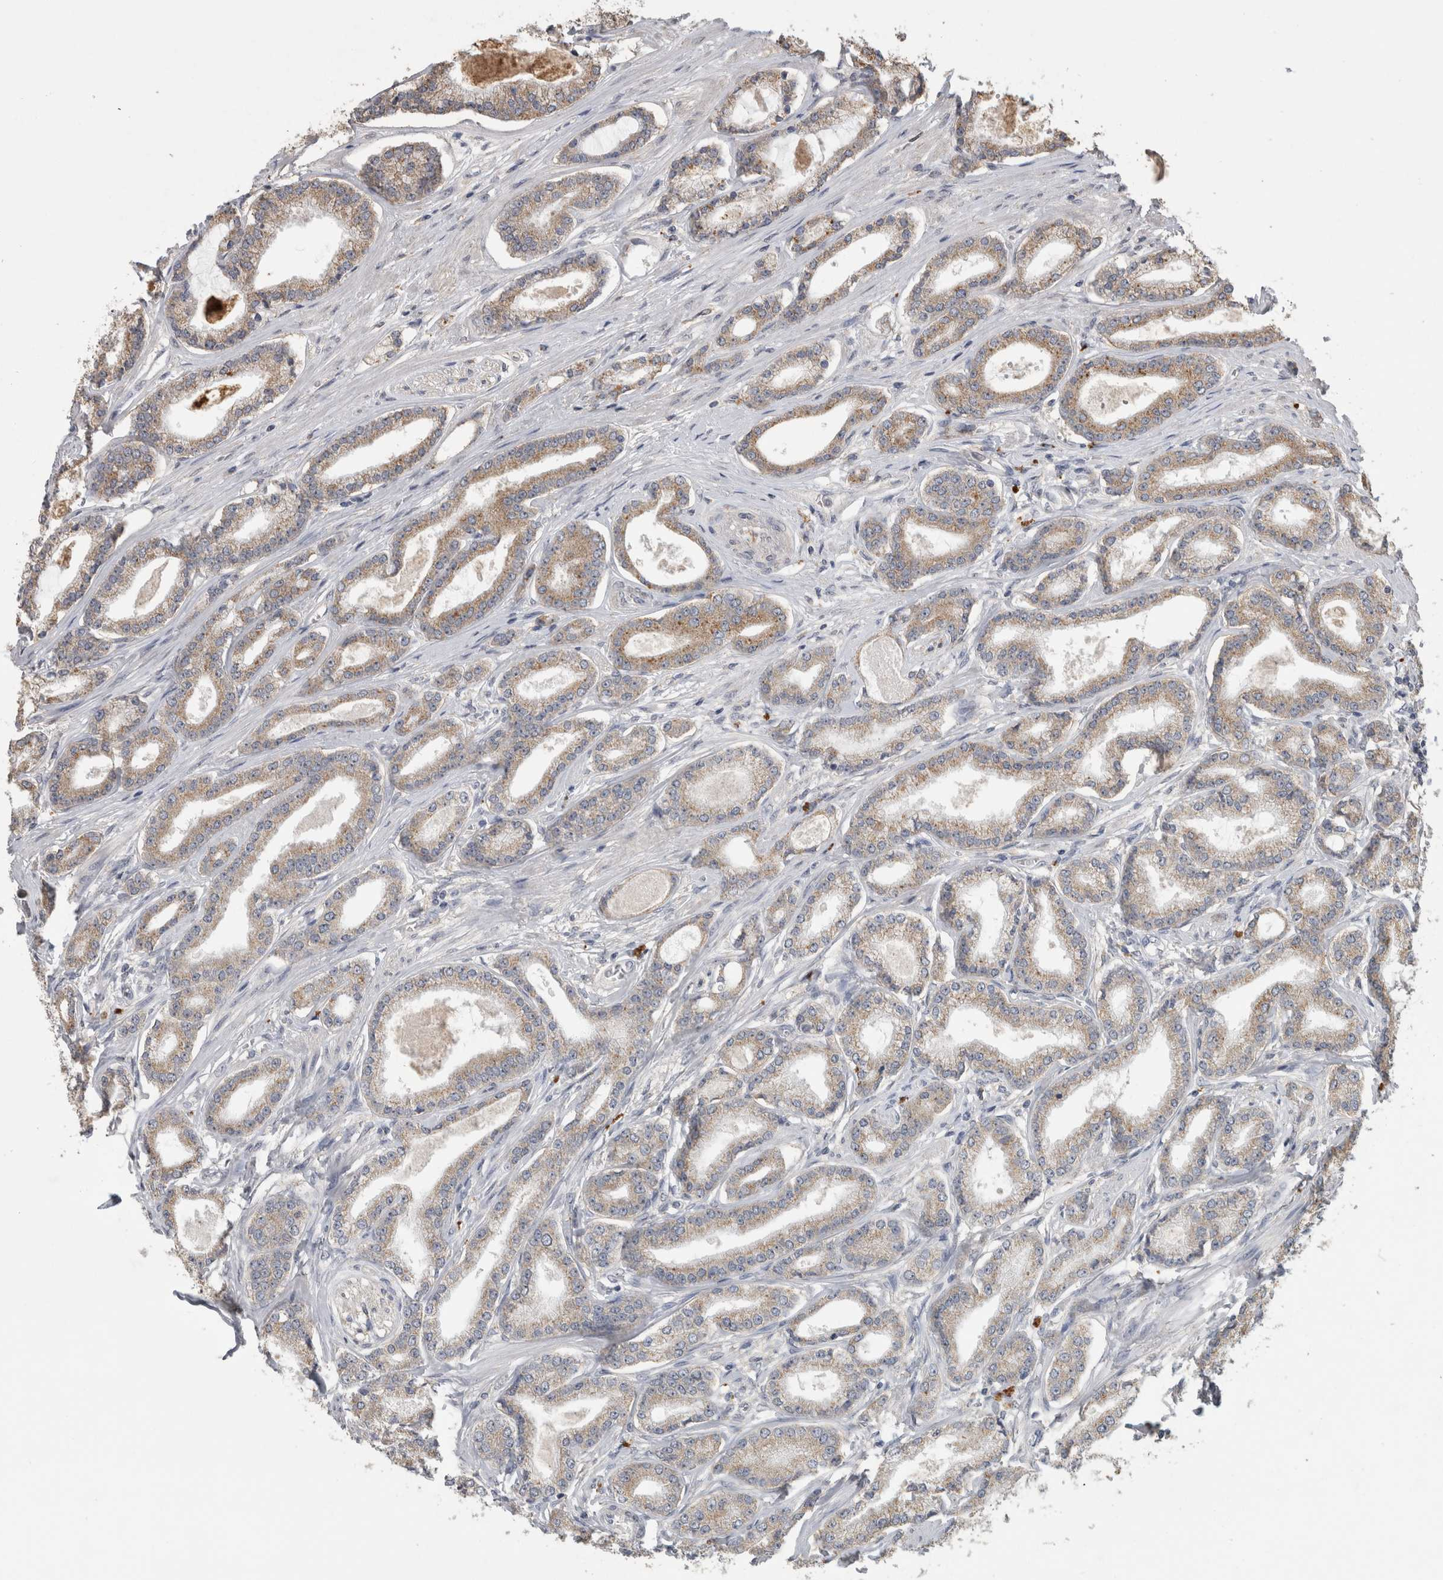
{"staining": {"intensity": "weak", "quantity": ">75%", "location": "cytoplasmic/membranous"}, "tissue": "prostate cancer", "cell_type": "Tumor cells", "image_type": "cancer", "snomed": [{"axis": "morphology", "description": "Adenocarcinoma, Low grade"}, {"axis": "topography", "description": "Prostate"}], "caption": "A low amount of weak cytoplasmic/membranous expression is appreciated in approximately >75% of tumor cells in low-grade adenocarcinoma (prostate) tissue.", "gene": "CNTFR", "patient": {"sex": "male", "age": 60}}